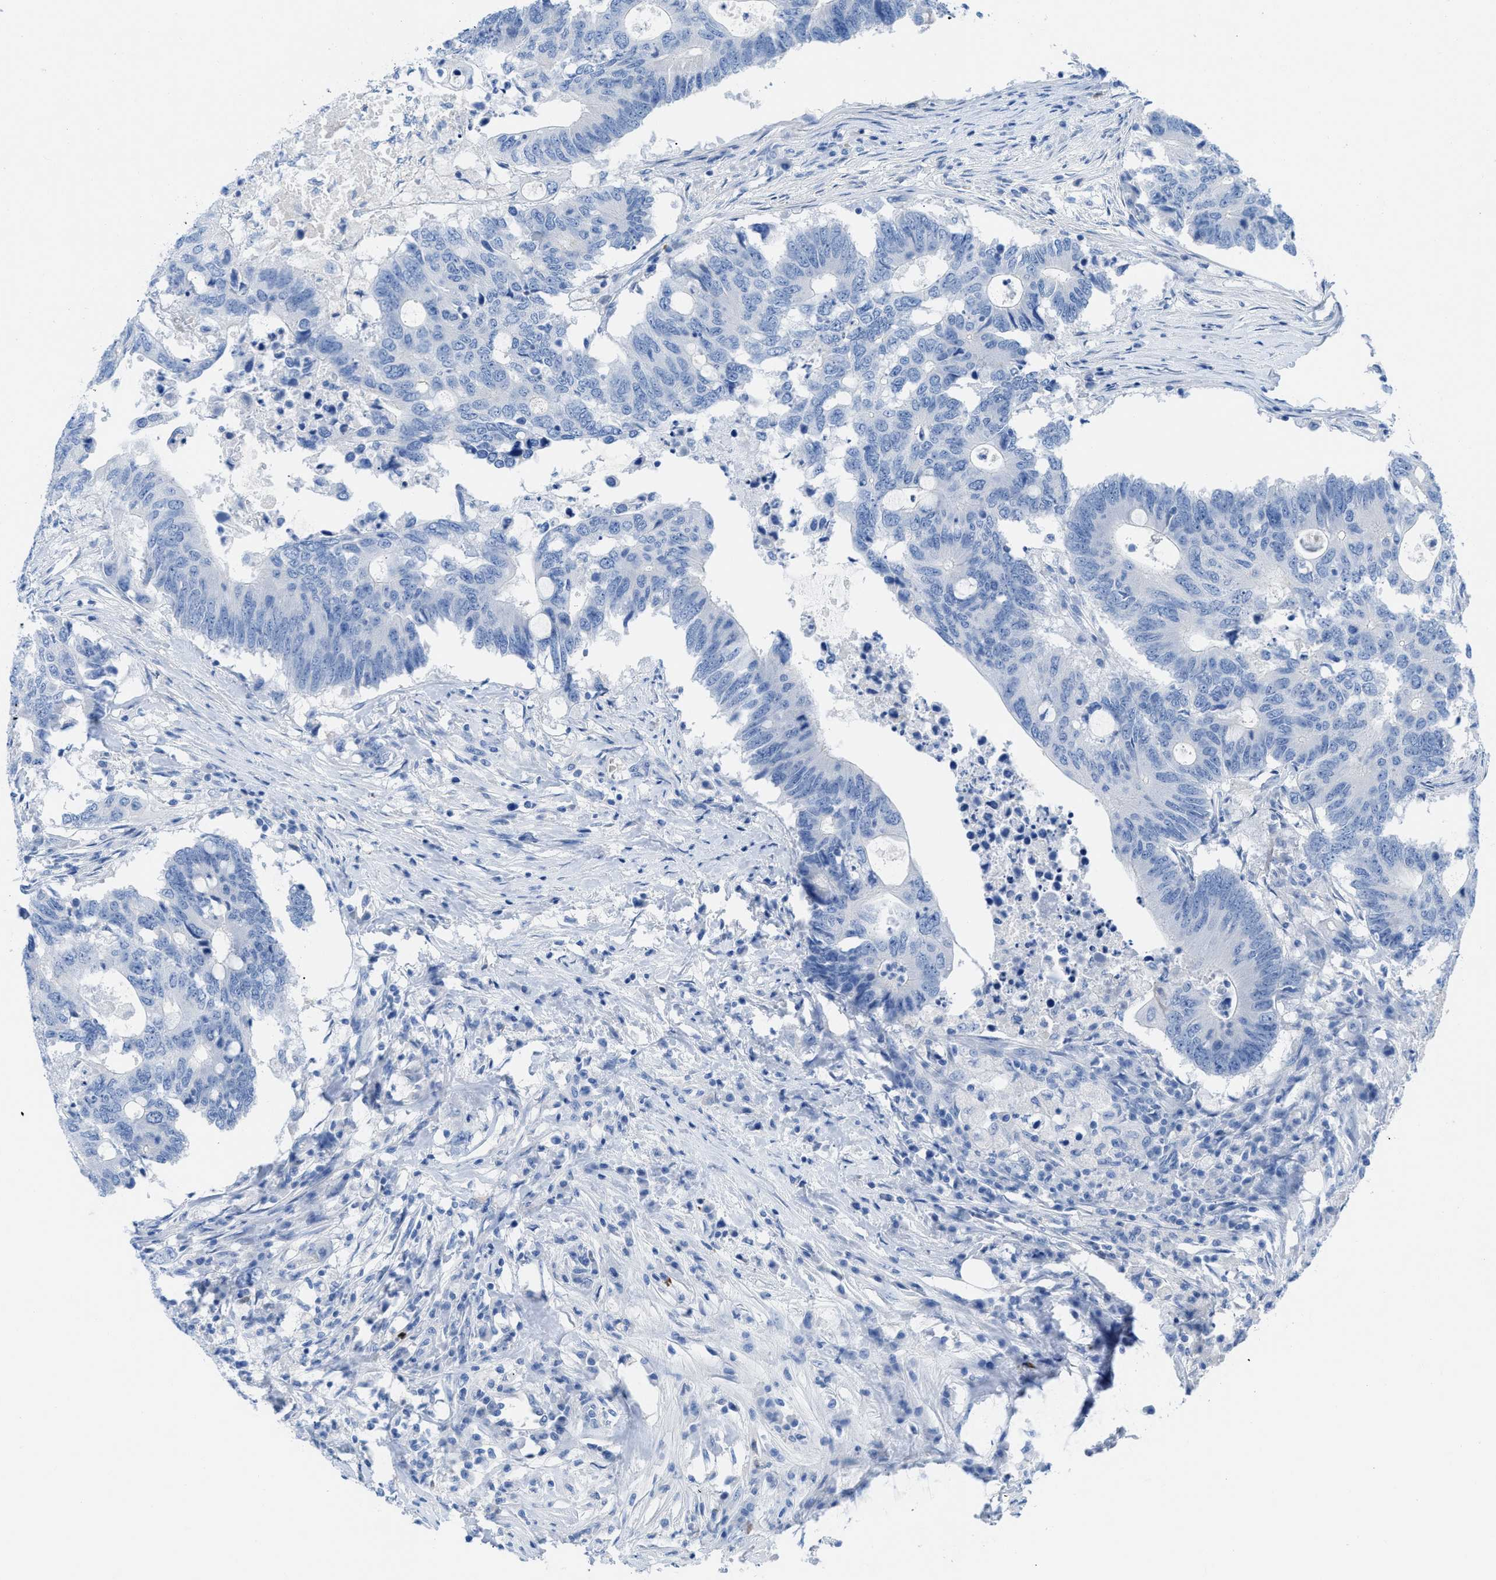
{"staining": {"intensity": "negative", "quantity": "none", "location": "none"}, "tissue": "colorectal cancer", "cell_type": "Tumor cells", "image_type": "cancer", "snomed": [{"axis": "morphology", "description": "Adenocarcinoma, NOS"}, {"axis": "topography", "description": "Colon"}], "caption": "This is a micrograph of IHC staining of adenocarcinoma (colorectal), which shows no positivity in tumor cells.", "gene": "TCL1A", "patient": {"sex": "male", "age": 71}}